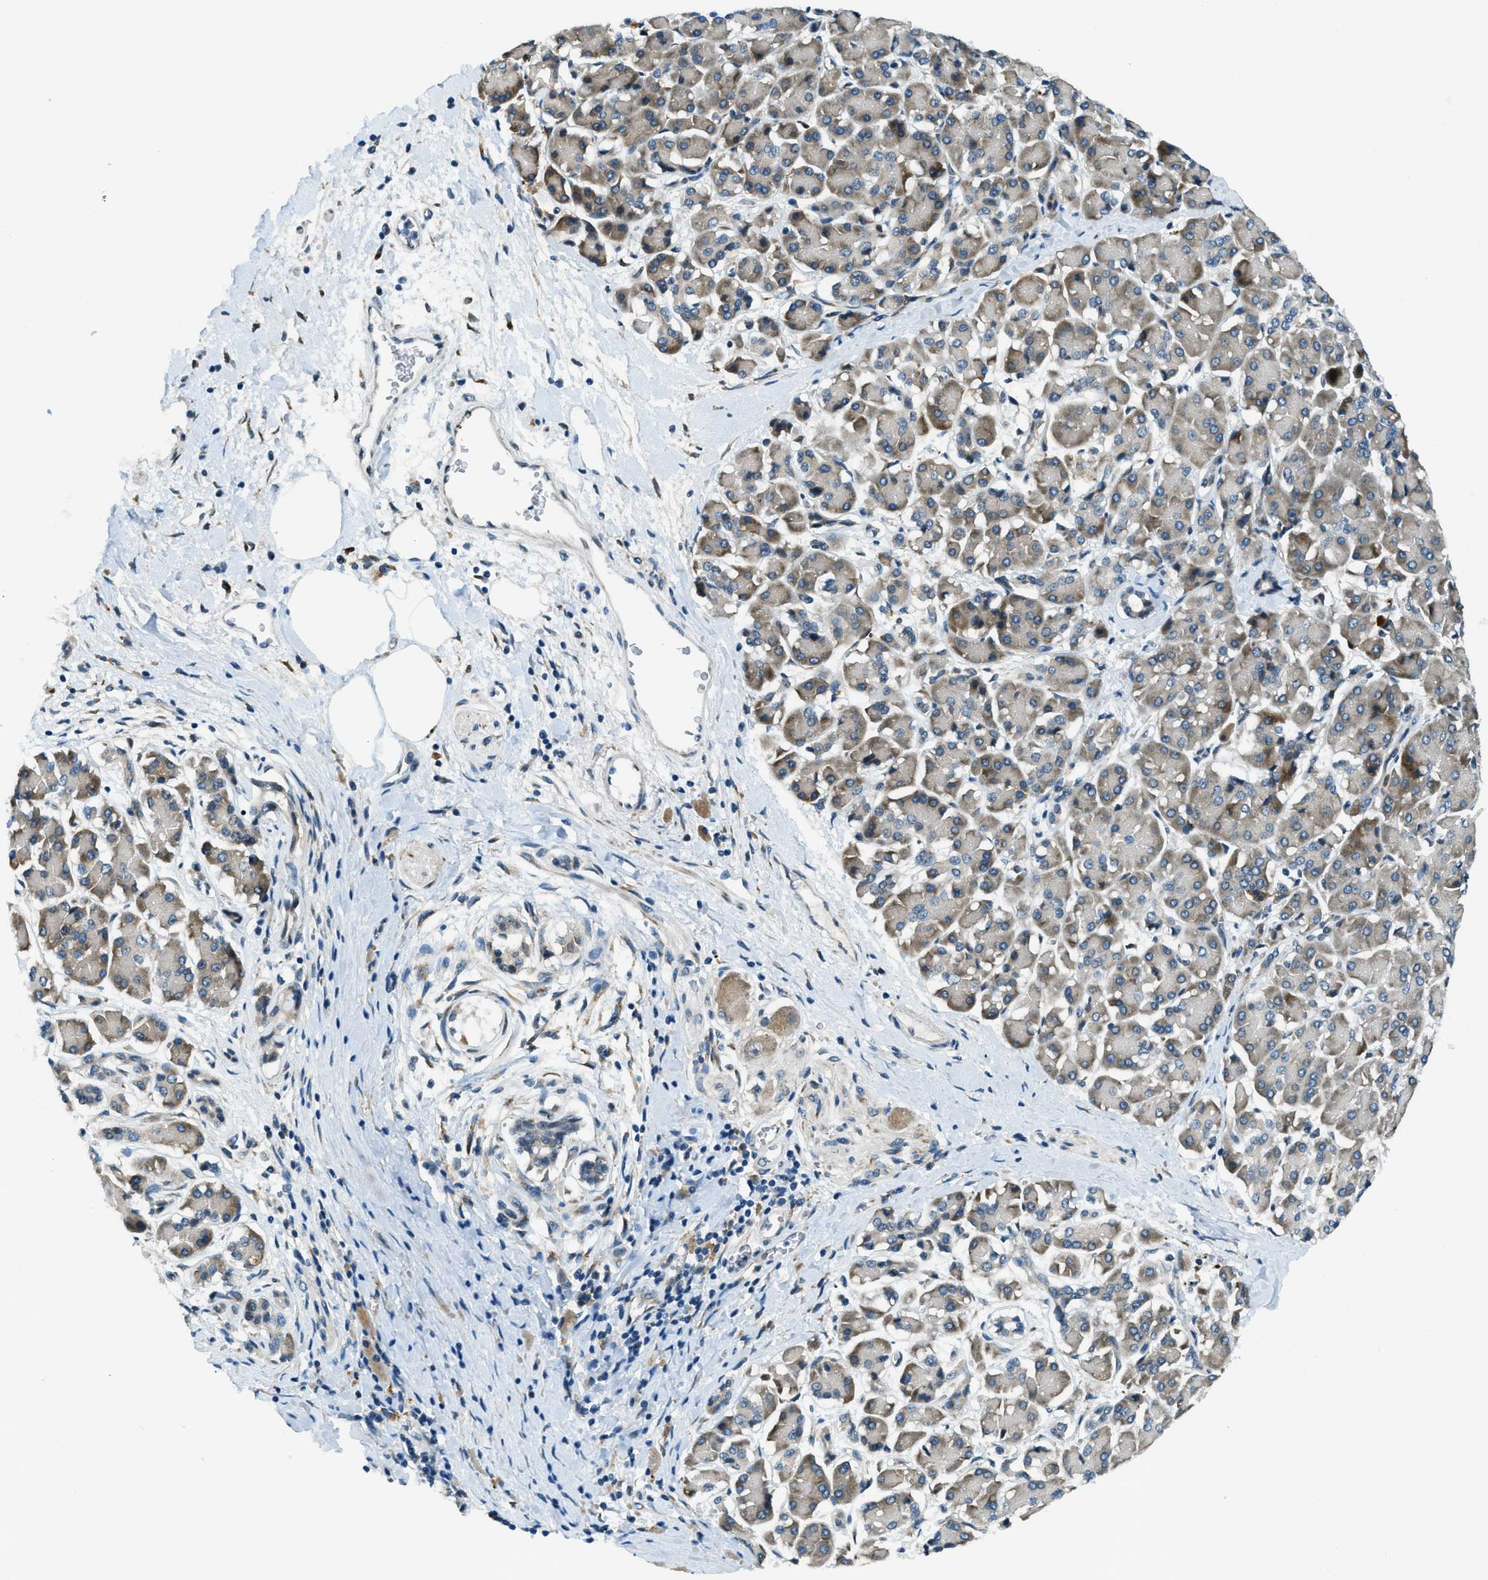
{"staining": {"intensity": "moderate", "quantity": "<25%", "location": "cytoplasmic/membranous"}, "tissue": "pancreatic cancer", "cell_type": "Tumor cells", "image_type": "cancer", "snomed": [{"axis": "morphology", "description": "Adenocarcinoma, NOS"}, {"axis": "topography", "description": "Pancreas"}], "caption": "There is low levels of moderate cytoplasmic/membranous staining in tumor cells of pancreatic cancer (adenocarcinoma), as demonstrated by immunohistochemical staining (brown color).", "gene": "GINM1", "patient": {"sex": "male", "age": 55}}